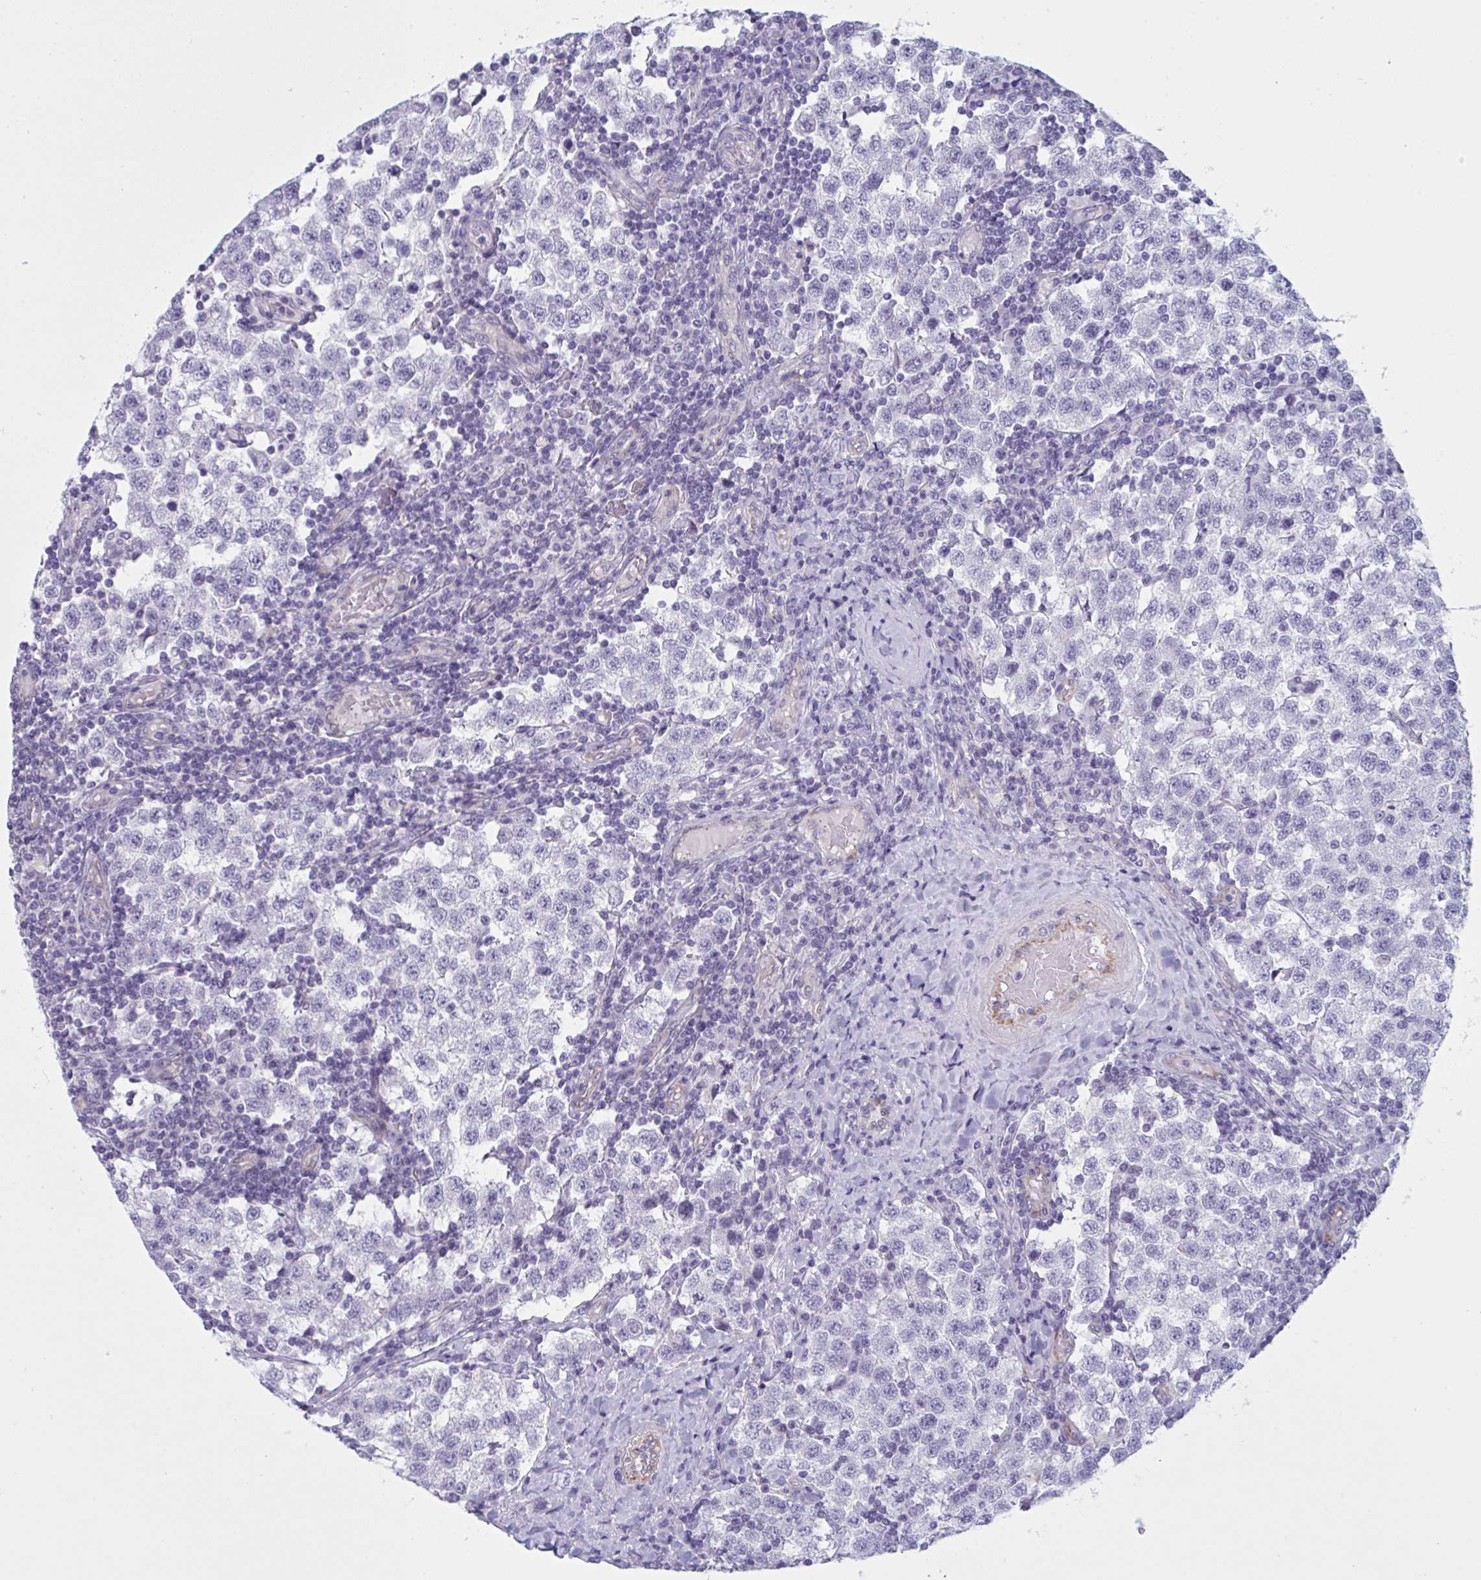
{"staining": {"intensity": "negative", "quantity": "none", "location": "none"}, "tissue": "testis cancer", "cell_type": "Tumor cells", "image_type": "cancer", "snomed": [{"axis": "morphology", "description": "Seminoma, NOS"}, {"axis": "topography", "description": "Testis"}], "caption": "The histopathology image exhibits no significant expression in tumor cells of testis seminoma.", "gene": "OR1L3", "patient": {"sex": "male", "age": 34}}